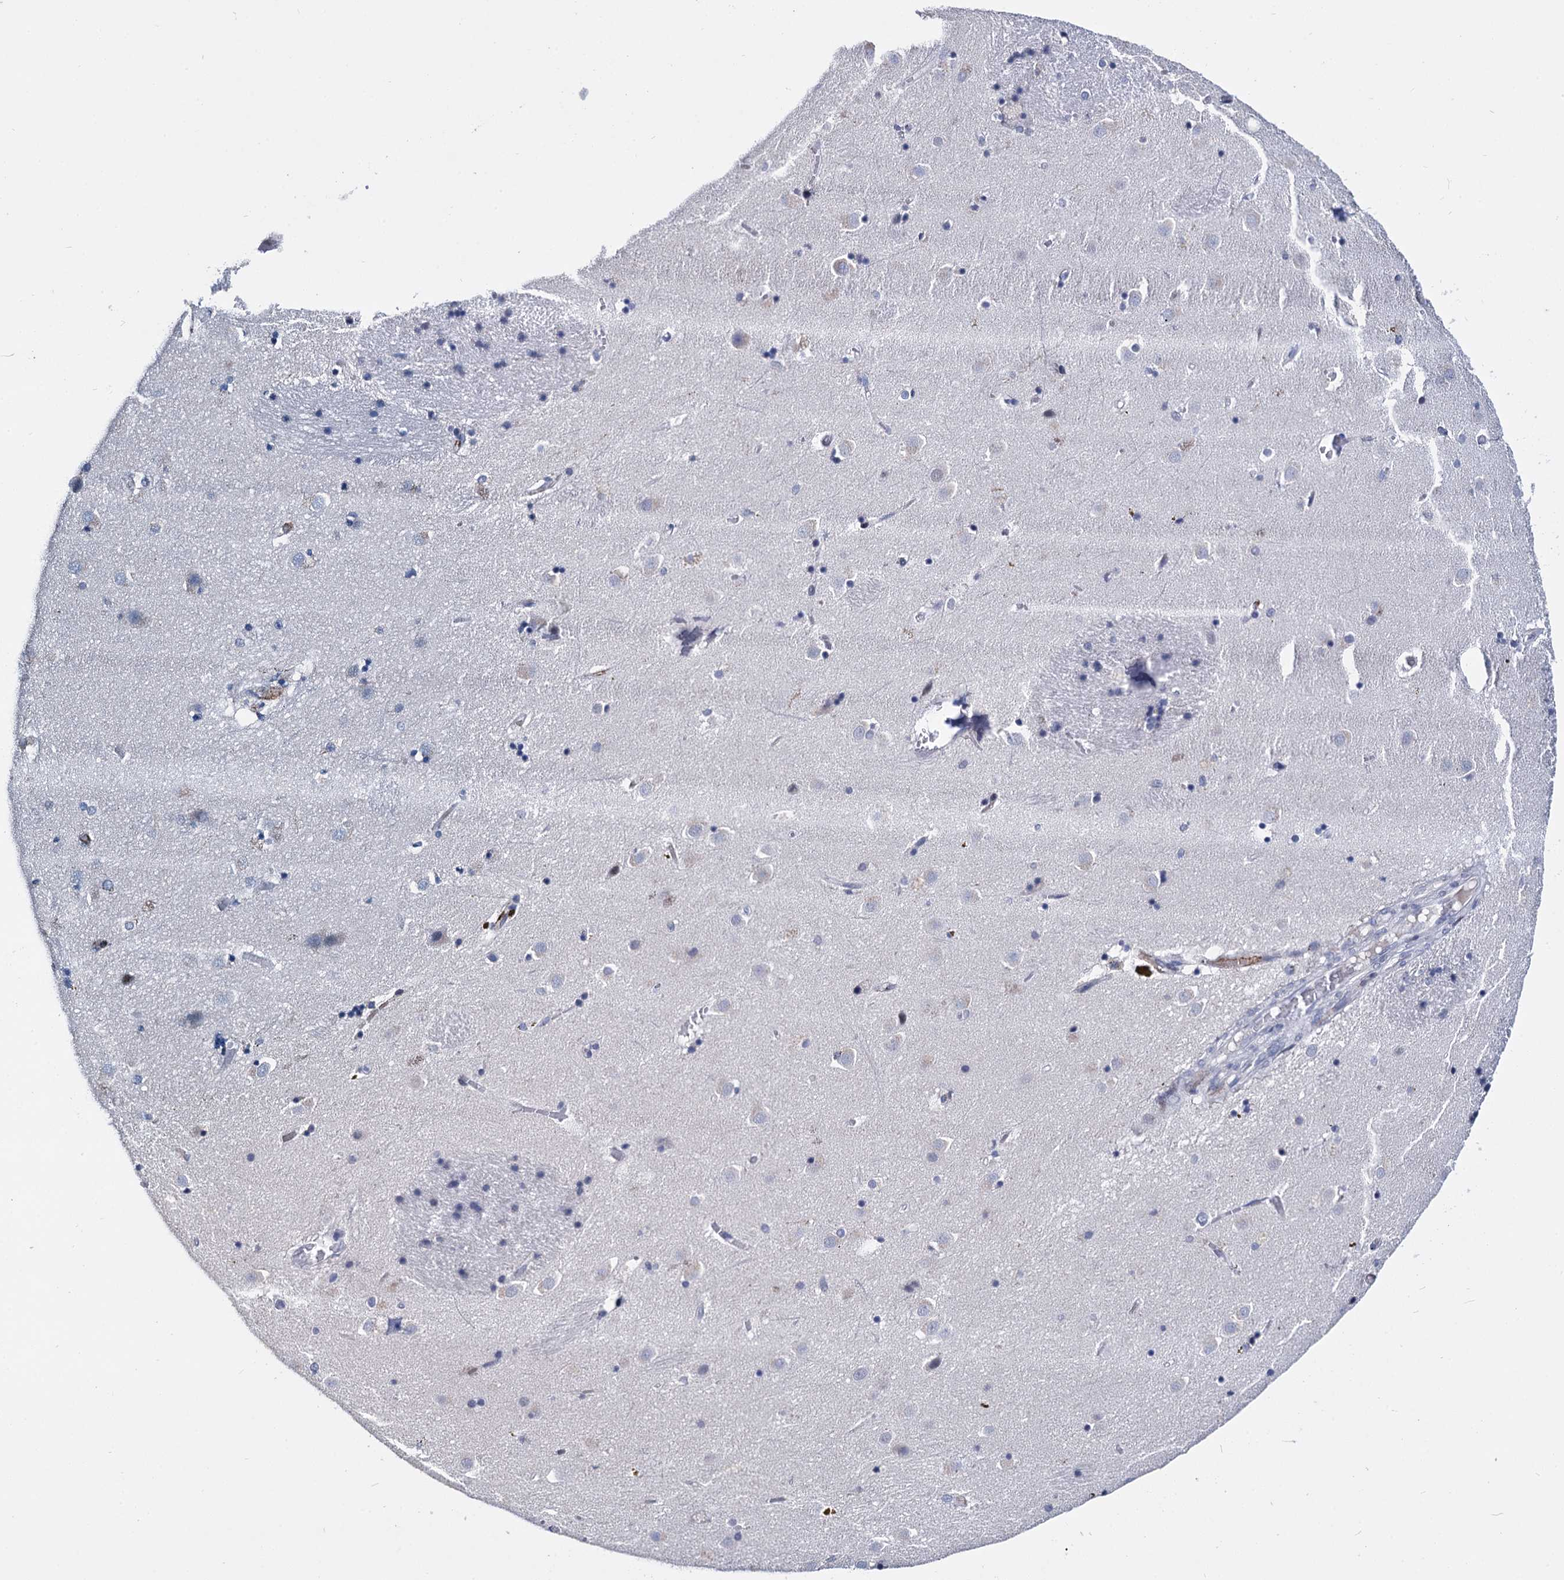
{"staining": {"intensity": "negative", "quantity": "none", "location": "none"}, "tissue": "caudate", "cell_type": "Glial cells", "image_type": "normal", "snomed": [{"axis": "morphology", "description": "Normal tissue, NOS"}, {"axis": "topography", "description": "Lateral ventricle wall"}], "caption": "Photomicrograph shows no significant protein positivity in glial cells of benign caudate.", "gene": "MAGEA4", "patient": {"sex": "male", "age": 70}}